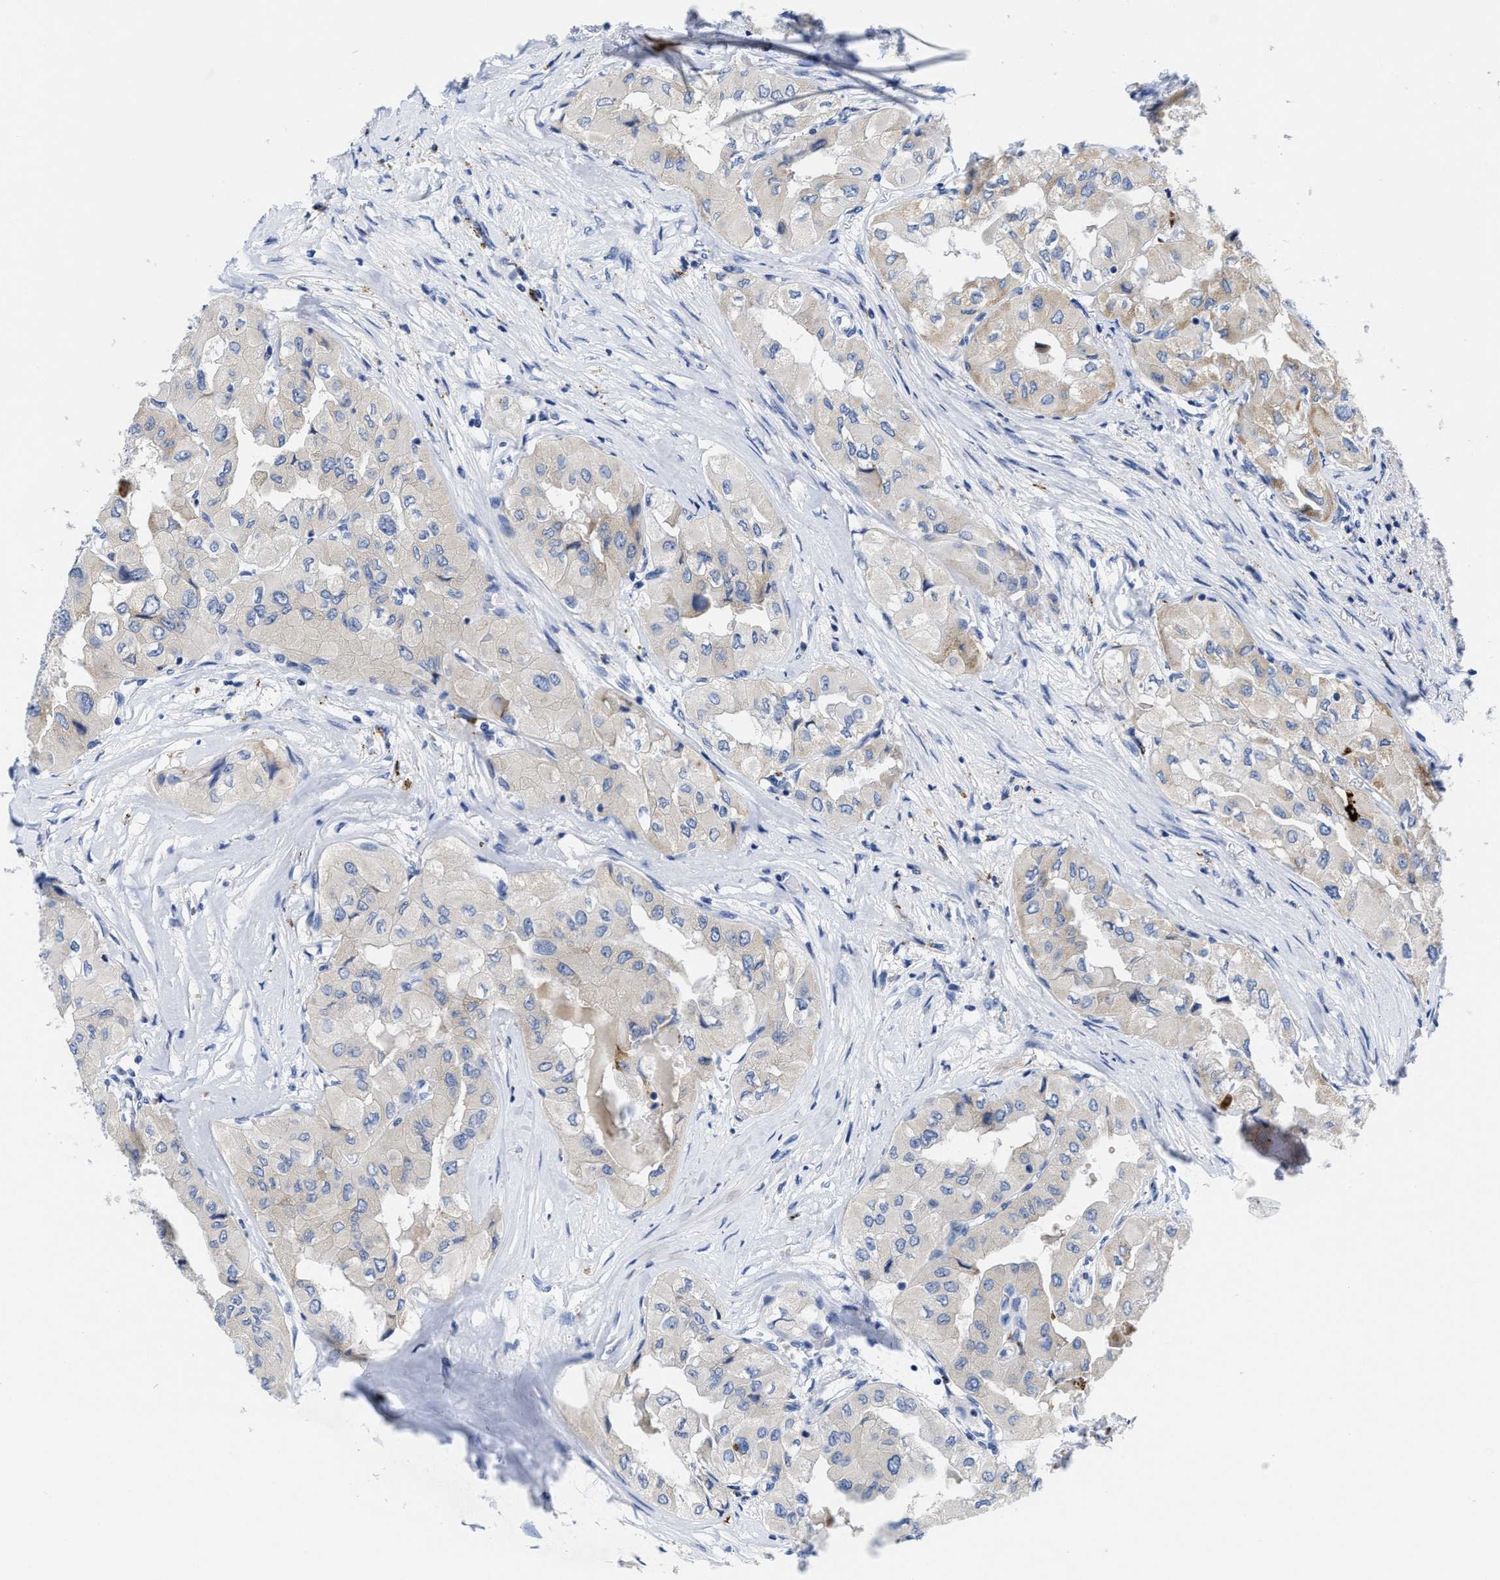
{"staining": {"intensity": "negative", "quantity": "none", "location": "none"}, "tissue": "thyroid cancer", "cell_type": "Tumor cells", "image_type": "cancer", "snomed": [{"axis": "morphology", "description": "Papillary adenocarcinoma, NOS"}, {"axis": "topography", "description": "Thyroid gland"}], "caption": "Thyroid papillary adenocarcinoma was stained to show a protein in brown. There is no significant expression in tumor cells.", "gene": "TBRG4", "patient": {"sex": "female", "age": 59}}